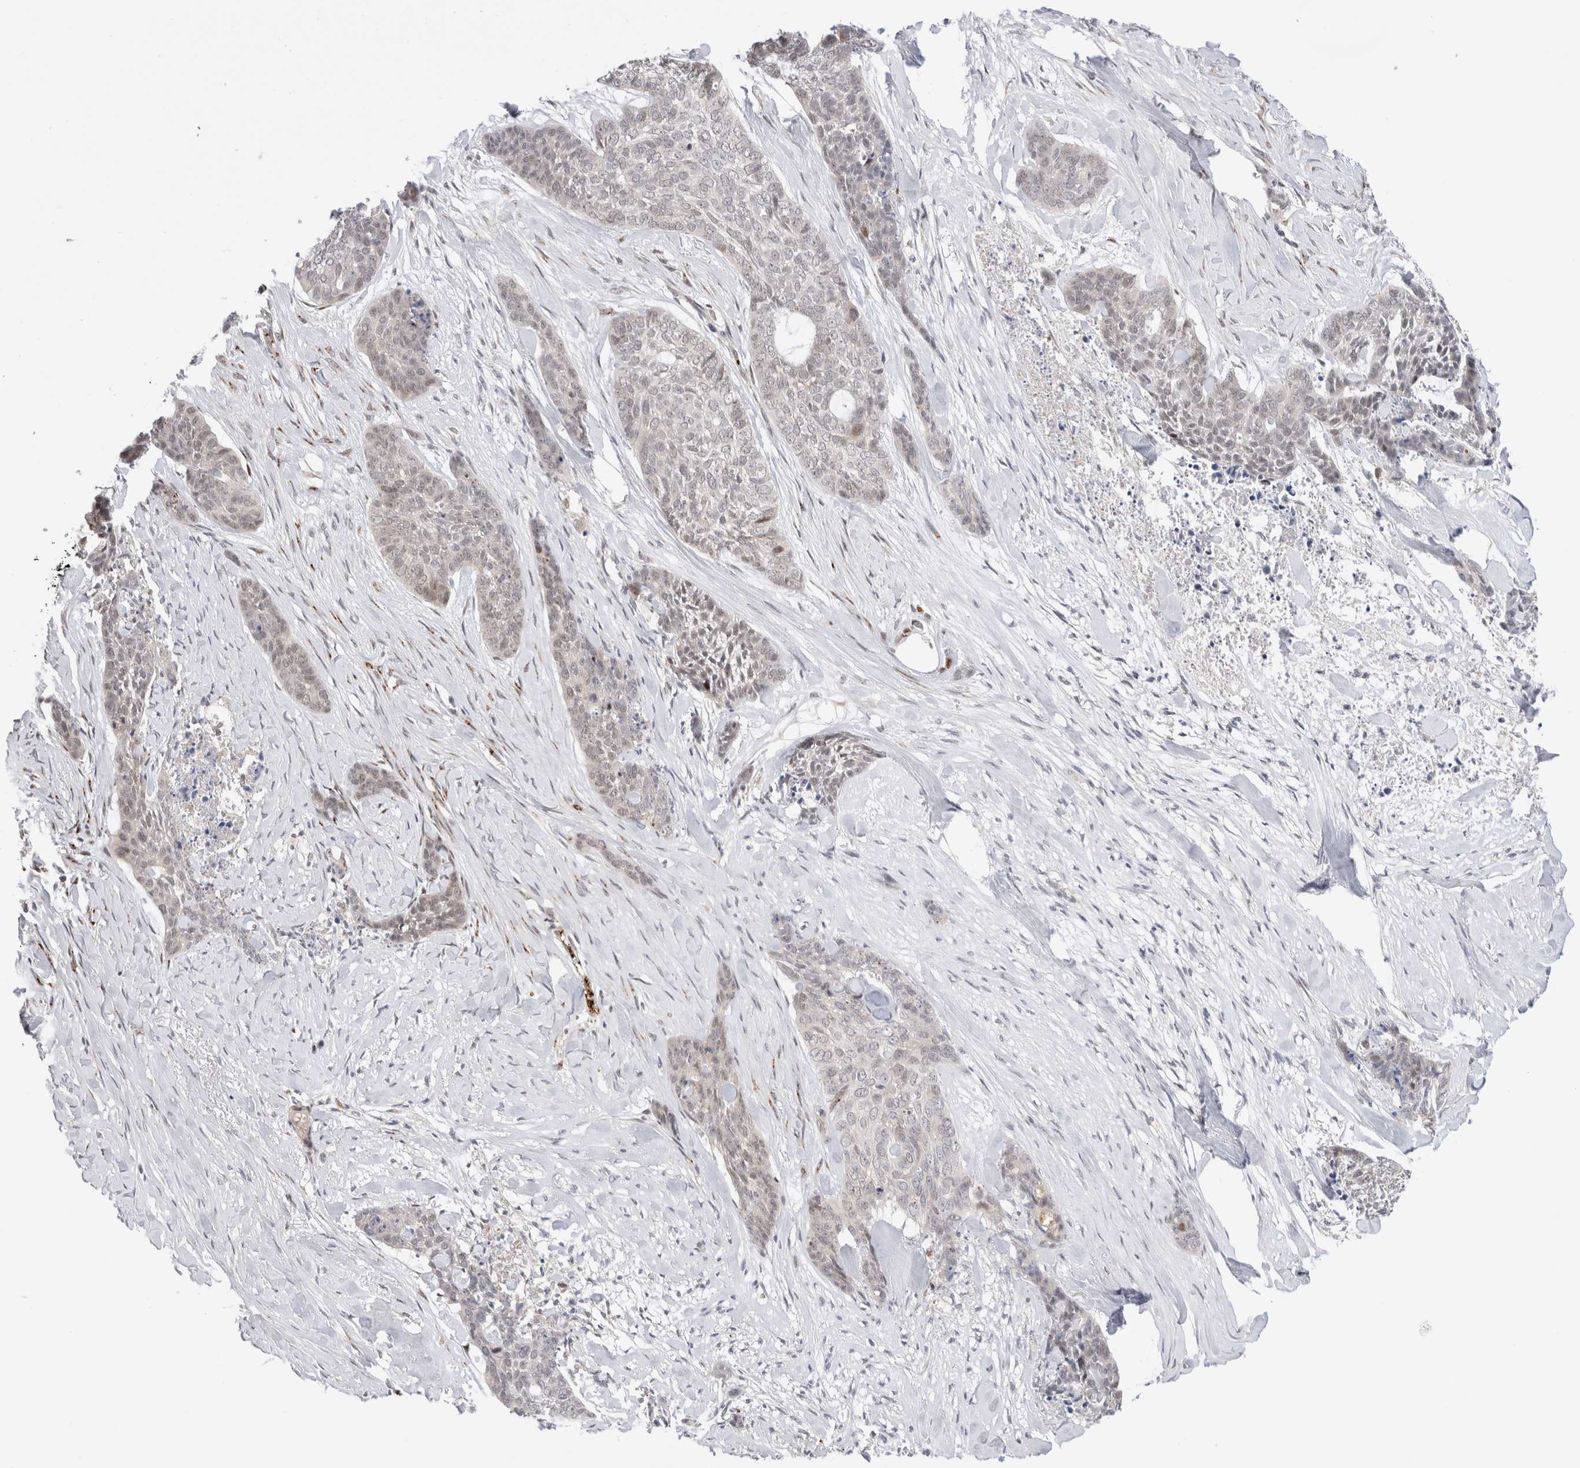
{"staining": {"intensity": "negative", "quantity": "none", "location": "none"}, "tissue": "skin cancer", "cell_type": "Tumor cells", "image_type": "cancer", "snomed": [{"axis": "morphology", "description": "Basal cell carcinoma"}, {"axis": "topography", "description": "Skin"}], "caption": "Human skin basal cell carcinoma stained for a protein using immunohistochemistry demonstrates no expression in tumor cells.", "gene": "VPS28", "patient": {"sex": "female", "age": 64}}